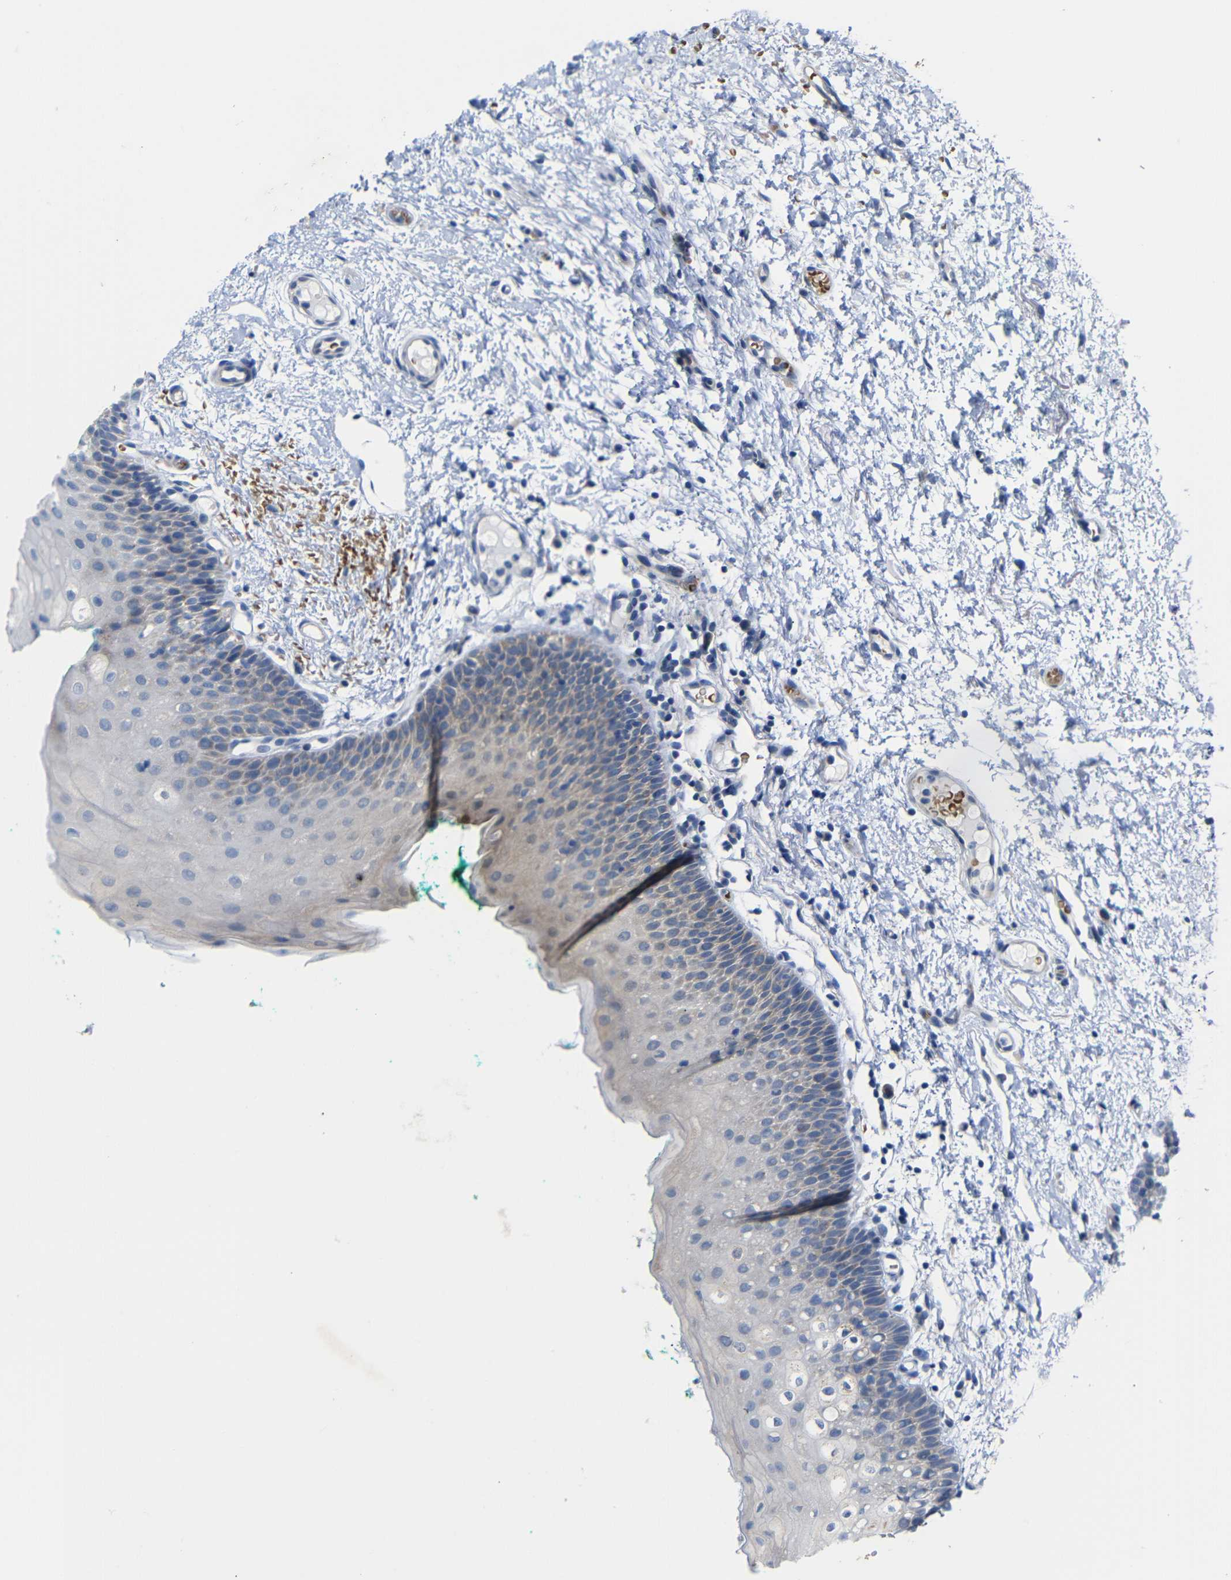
{"staining": {"intensity": "weak", "quantity": "<25%", "location": "cytoplasmic/membranous"}, "tissue": "oral mucosa", "cell_type": "Squamous epithelial cells", "image_type": "normal", "snomed": [{"axis": "morphology", "description": "Normal tissue, NOS"}, {"axis": "morphology", "description": "Squamous cell carcinoma, NOS"}, {"axis": "topography", "description": "Oral tissue"}, {"axis": "topography", "description": "Salivary gland"}, {"axis": "topography", "description": "Head-Neck"}], "caption": "Photomicrograph shows no significant protein expression in squamous epithelial cells of unremarkable oral mucosa.", "gene": "TBC1D32", "patient": {"sex": "female", "age": 62}}